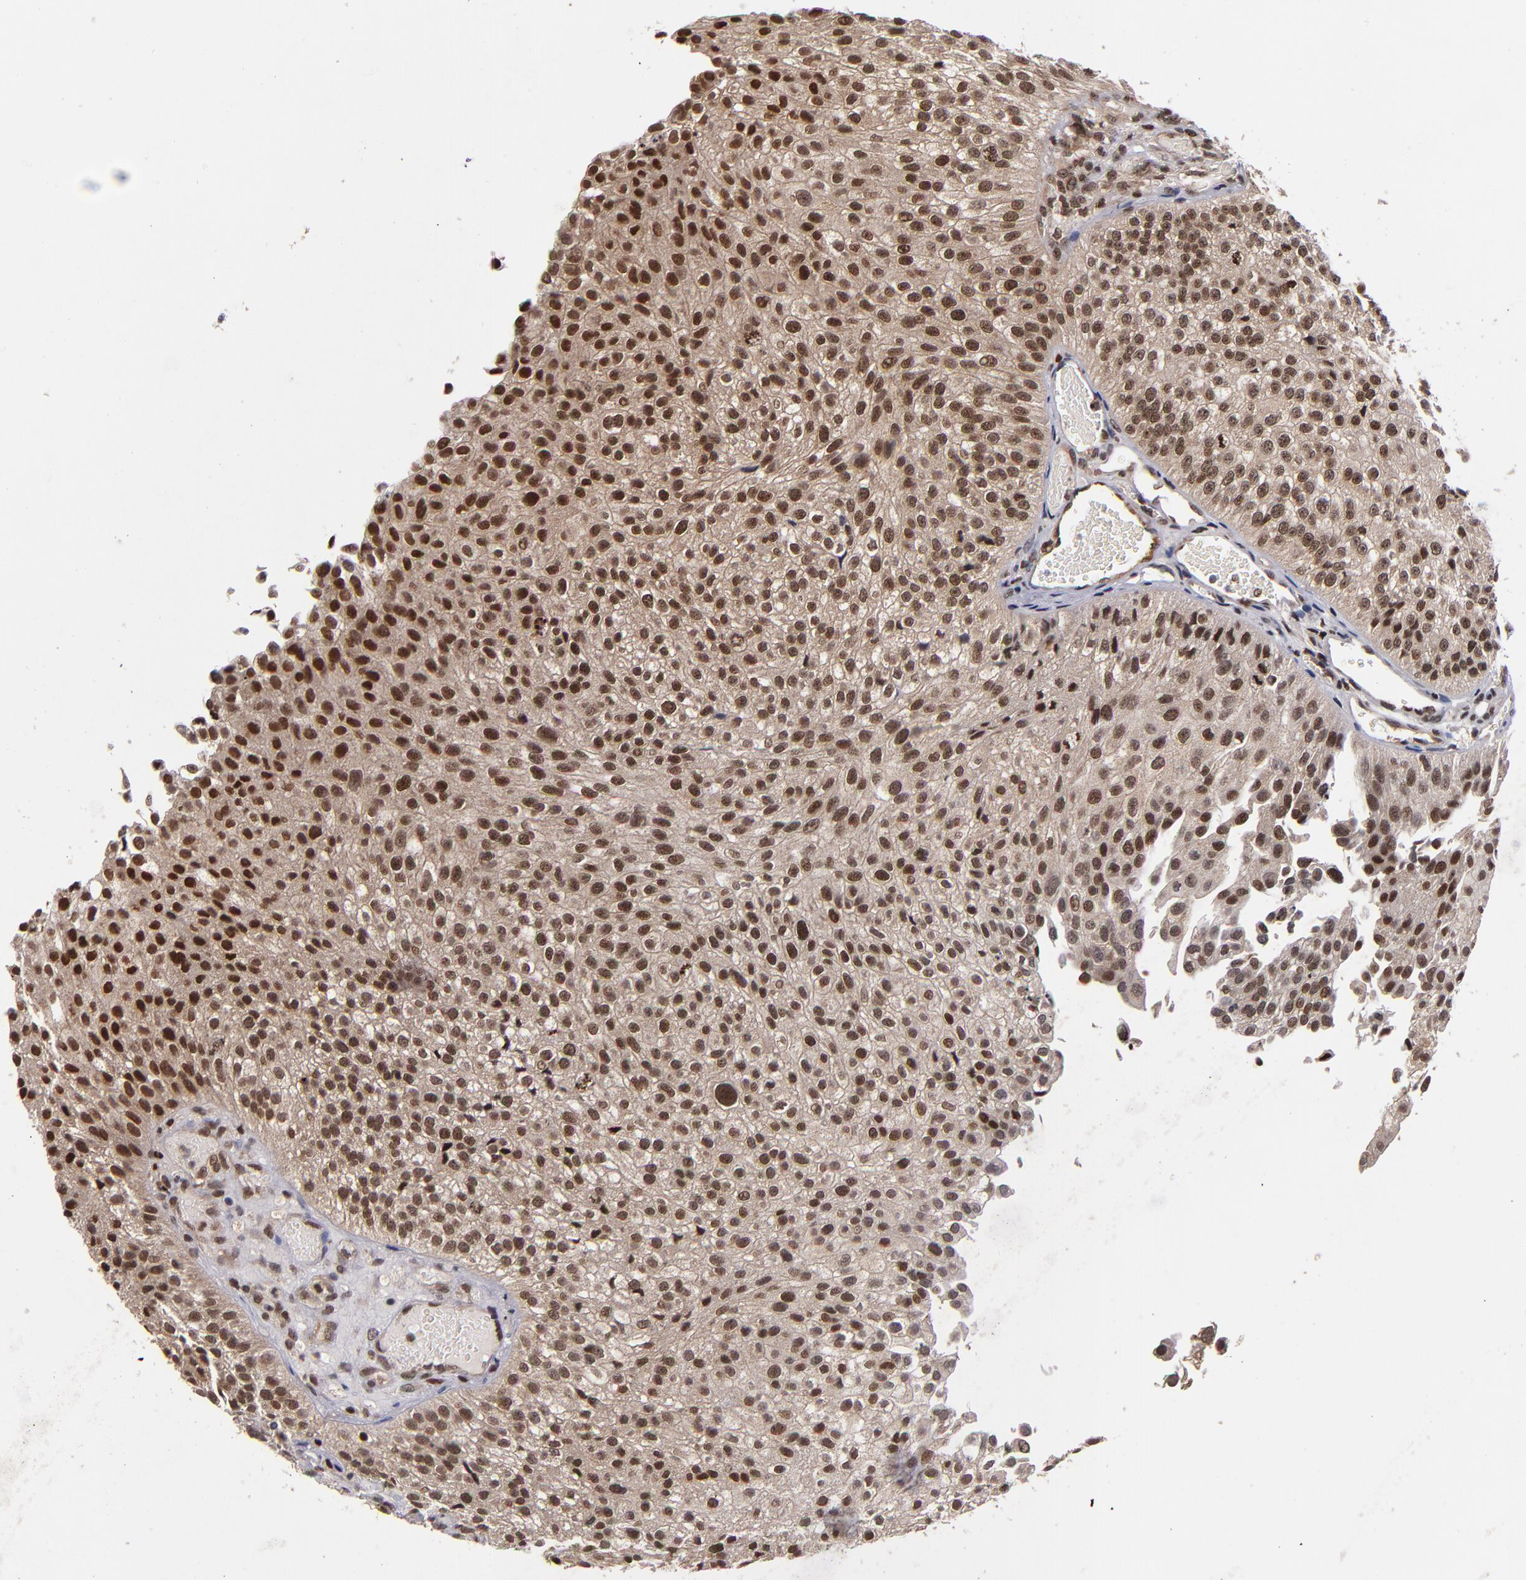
{"staining": {"intensity": "moderate", "quantity": ">75%", "location": "nuclear"}, "tissue": "urothelial cancer", "cell_type": "Tumor cells", "image_type": "cancer", "snomed": [{"axis": "morphology", "description": "Urothelial carcinoma, Low grade"}, {"axis": "topography", "description": "Urinary bladder"}], "caption": "Brown immunohistochemical staining in human urothelial cancer displays moderate nuclear positivity in approximately >75% of tumor cells. (DAB (3,3'-diaminobenzidine) = brown stain, brightfield microscopy at high magnification).", "gene": "KDM6A", "patient": {"sex": "female", "age": 89}}